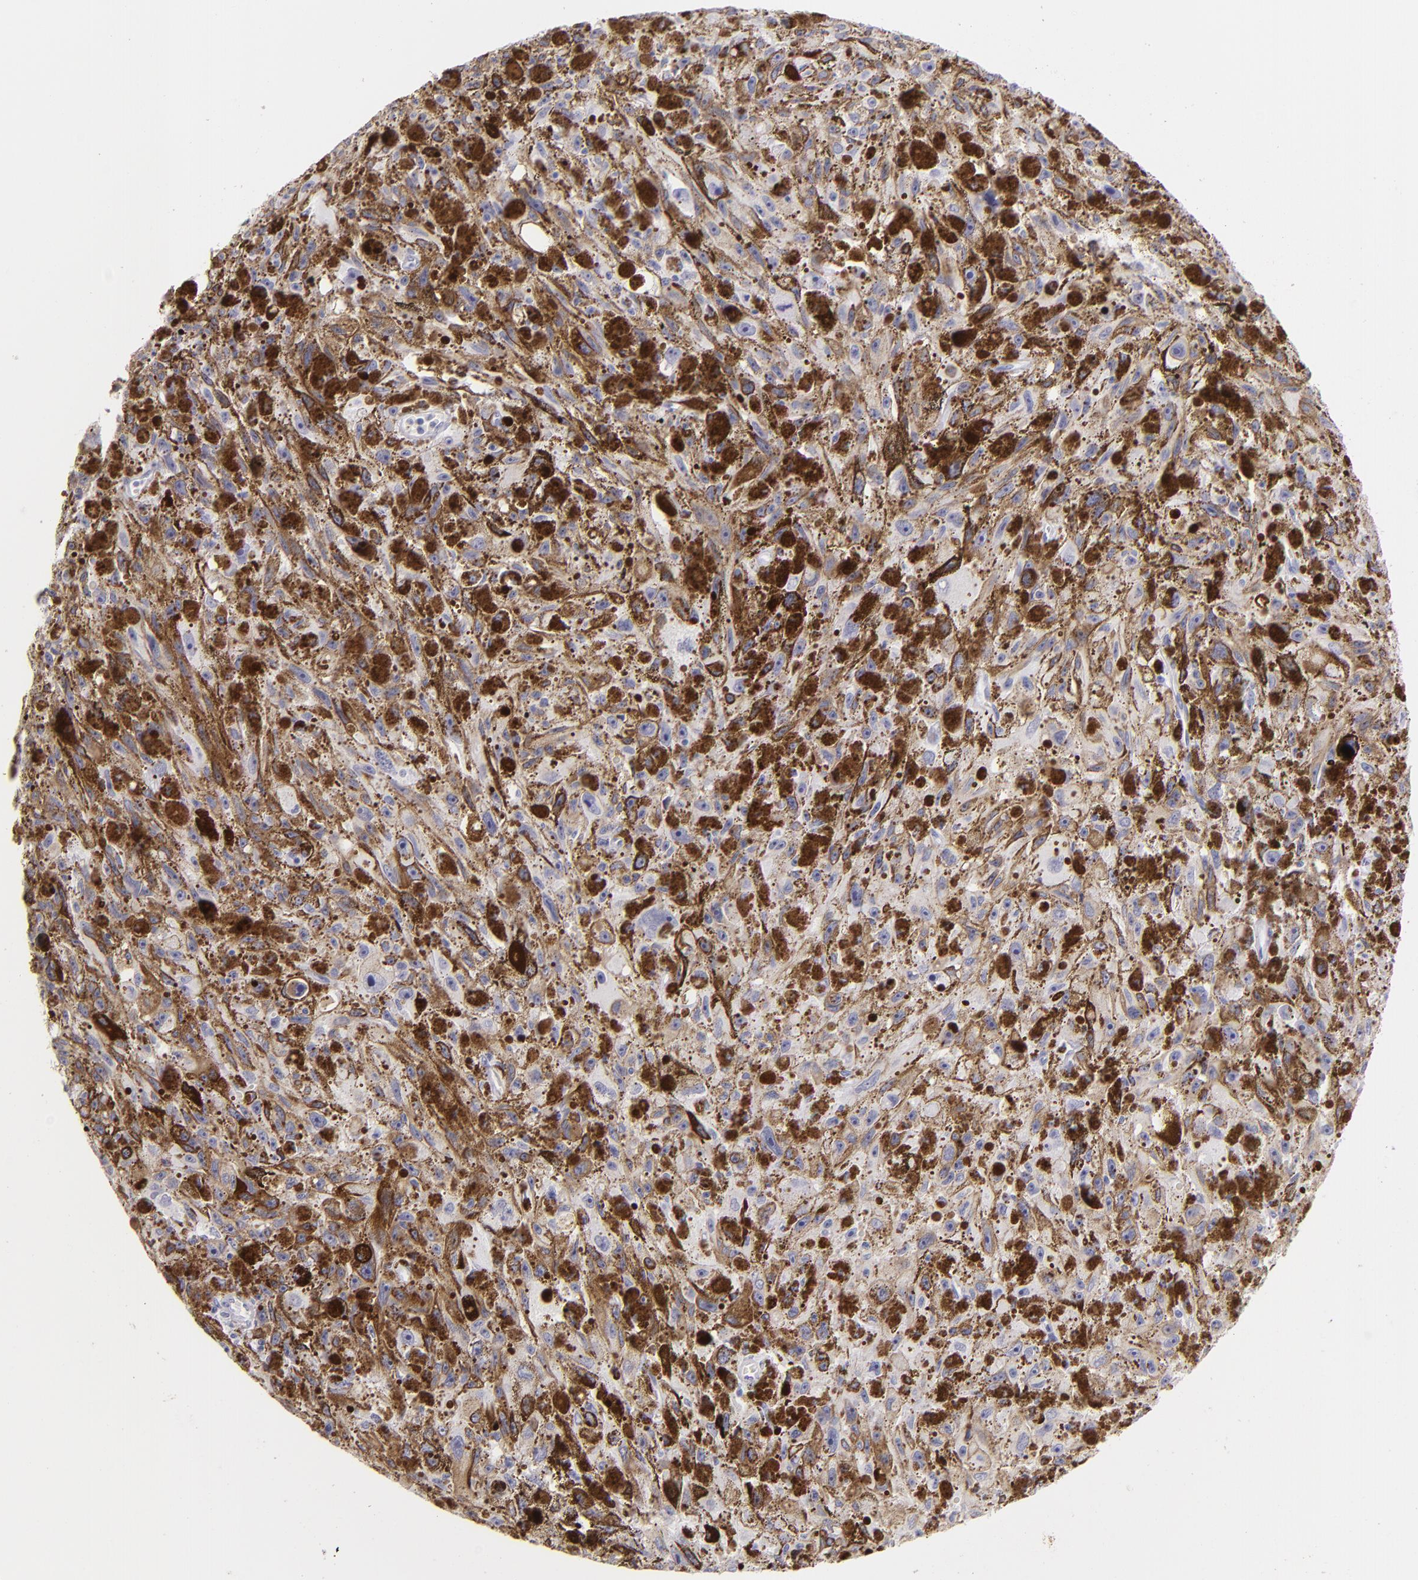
{"staining": {"intensity": "negative", "quantity": "none", "location": "none"}, "tissue": "melanoma", "cell_type": "Tumor cells", "image_type": "cancer", "snomed": [{"axis": "morphology", "description": "Malignant melanoma, NOS"}, {"axis": "topography", "description": "Skin"}], "caption": "An immunohistochemistry image of melanoma is shown. There is no staining in tumor cells of melanoma.", "gene": "FABP1", "patient": {"sex": "female", "age": 104}}